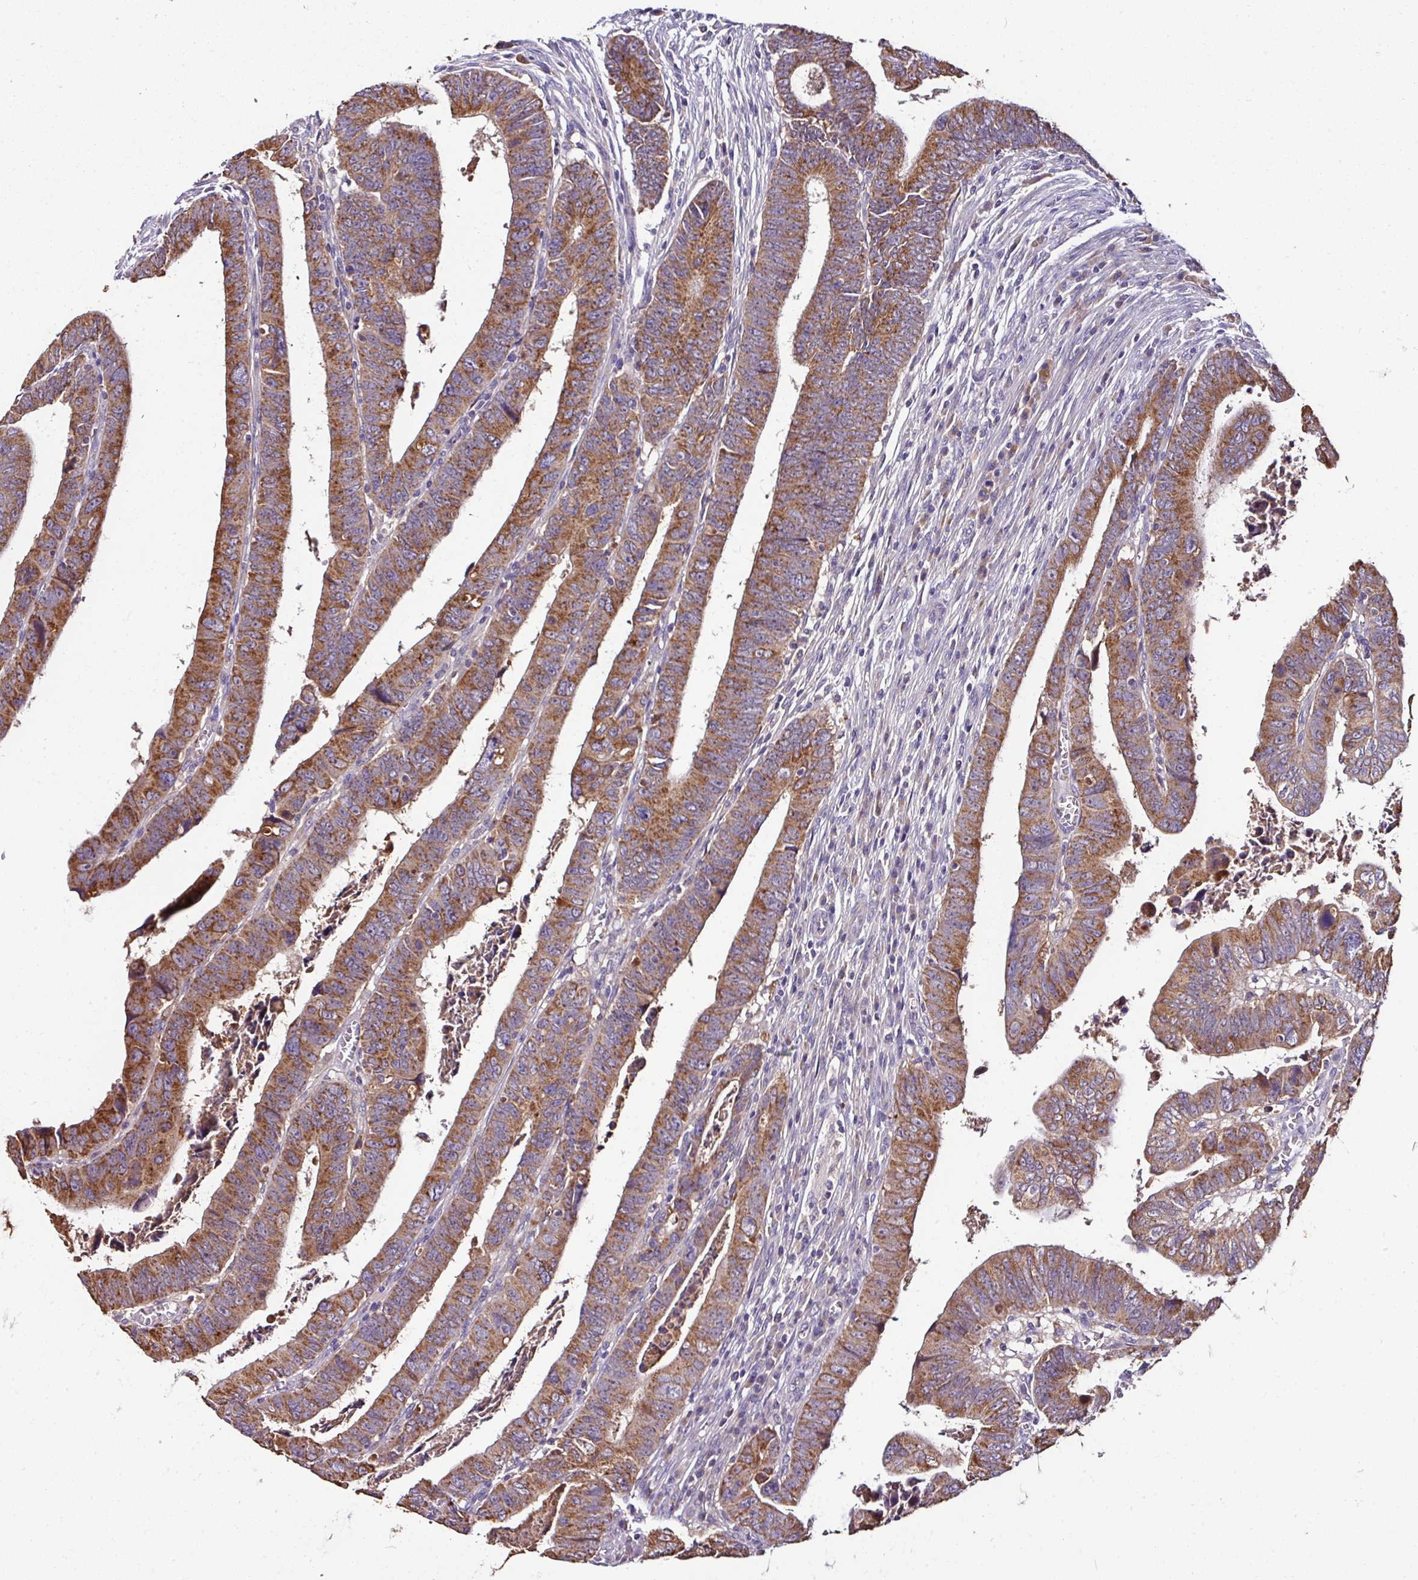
{"staining": {"intensity": "moderate", "quantity": ">75%", "location": "cytoplasmic/membranous"}, "tissue": "colorectal cancer", "cell_type": "Tumor cells", "image_type": "cancer", "snomed": [{"axis": "morphology", "description": "Normal tissue, NOS"}, {"axis": "morphology", "description": "Adenocarcinoma, NOS"}, {"axis": "topography", "description": "Rectum"}], "caption": "A medium amount of moderate cytoplasmic/membranous staining is appreciated in approximately >75% of tumor cells in colorectal cancer (adenocarcinoma) tissue.", "gene": "CPD", "patient": {"sex": "female", "age": 65}}